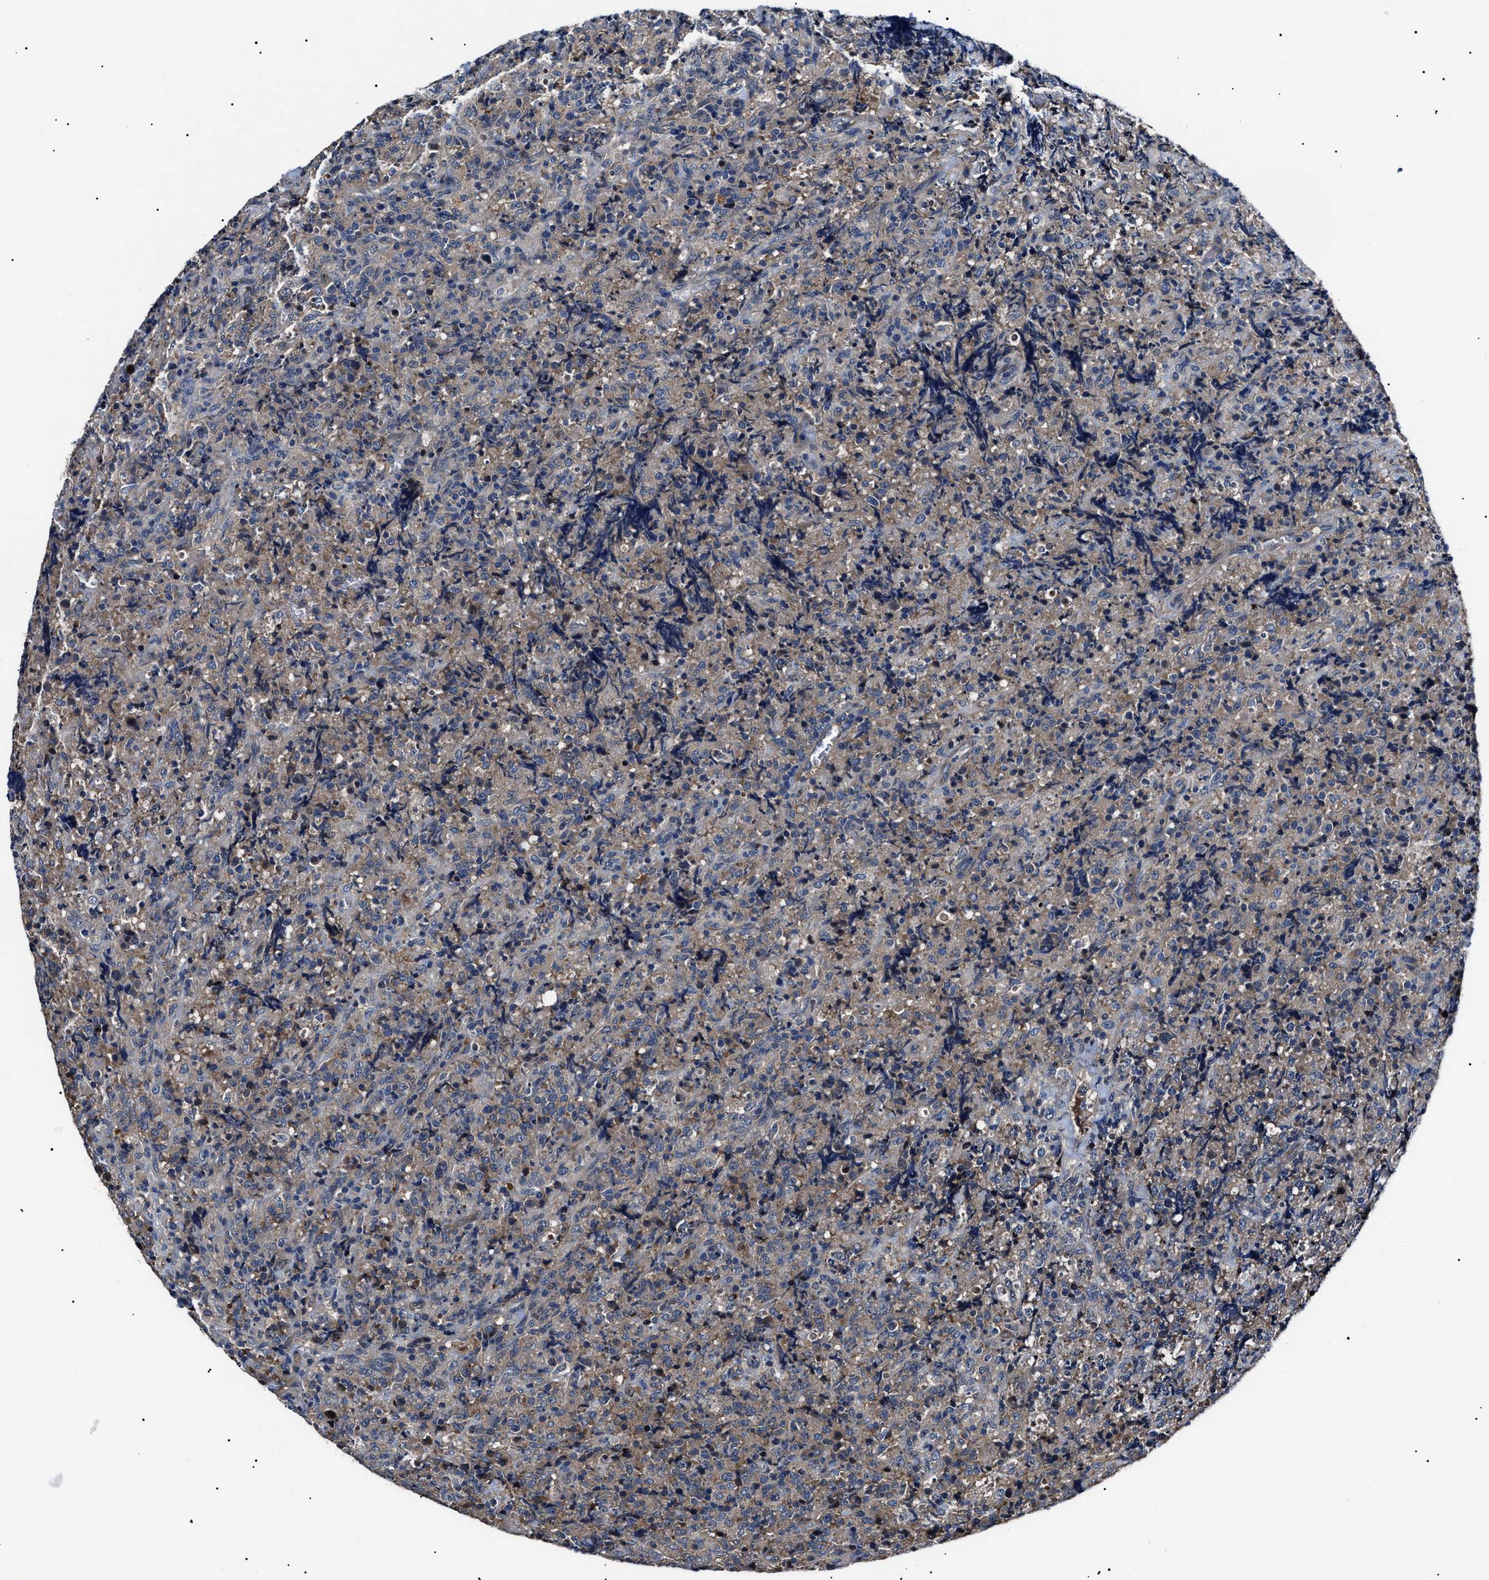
{"staining": {"intensity": "negative", "quantity": "none", "location": "none"}, "tissue": "lymphoma", "cell_type": "Tumor cells", "image_type": "cancer", "snomed": [{"axis": "morphology", "description": "Malignant lymphoma, non-Hodgkin's type, High grade"}, {"axis": "topography", "description": "Tonsil"}], "caption": "DAB (3,3'-diaminobenzidine) immunohistochemical staining of human lymphoma exhibits no significant staining in tumor cells.", "gene": "IFT81", "patient": {"sex": "female", "age": 36}}